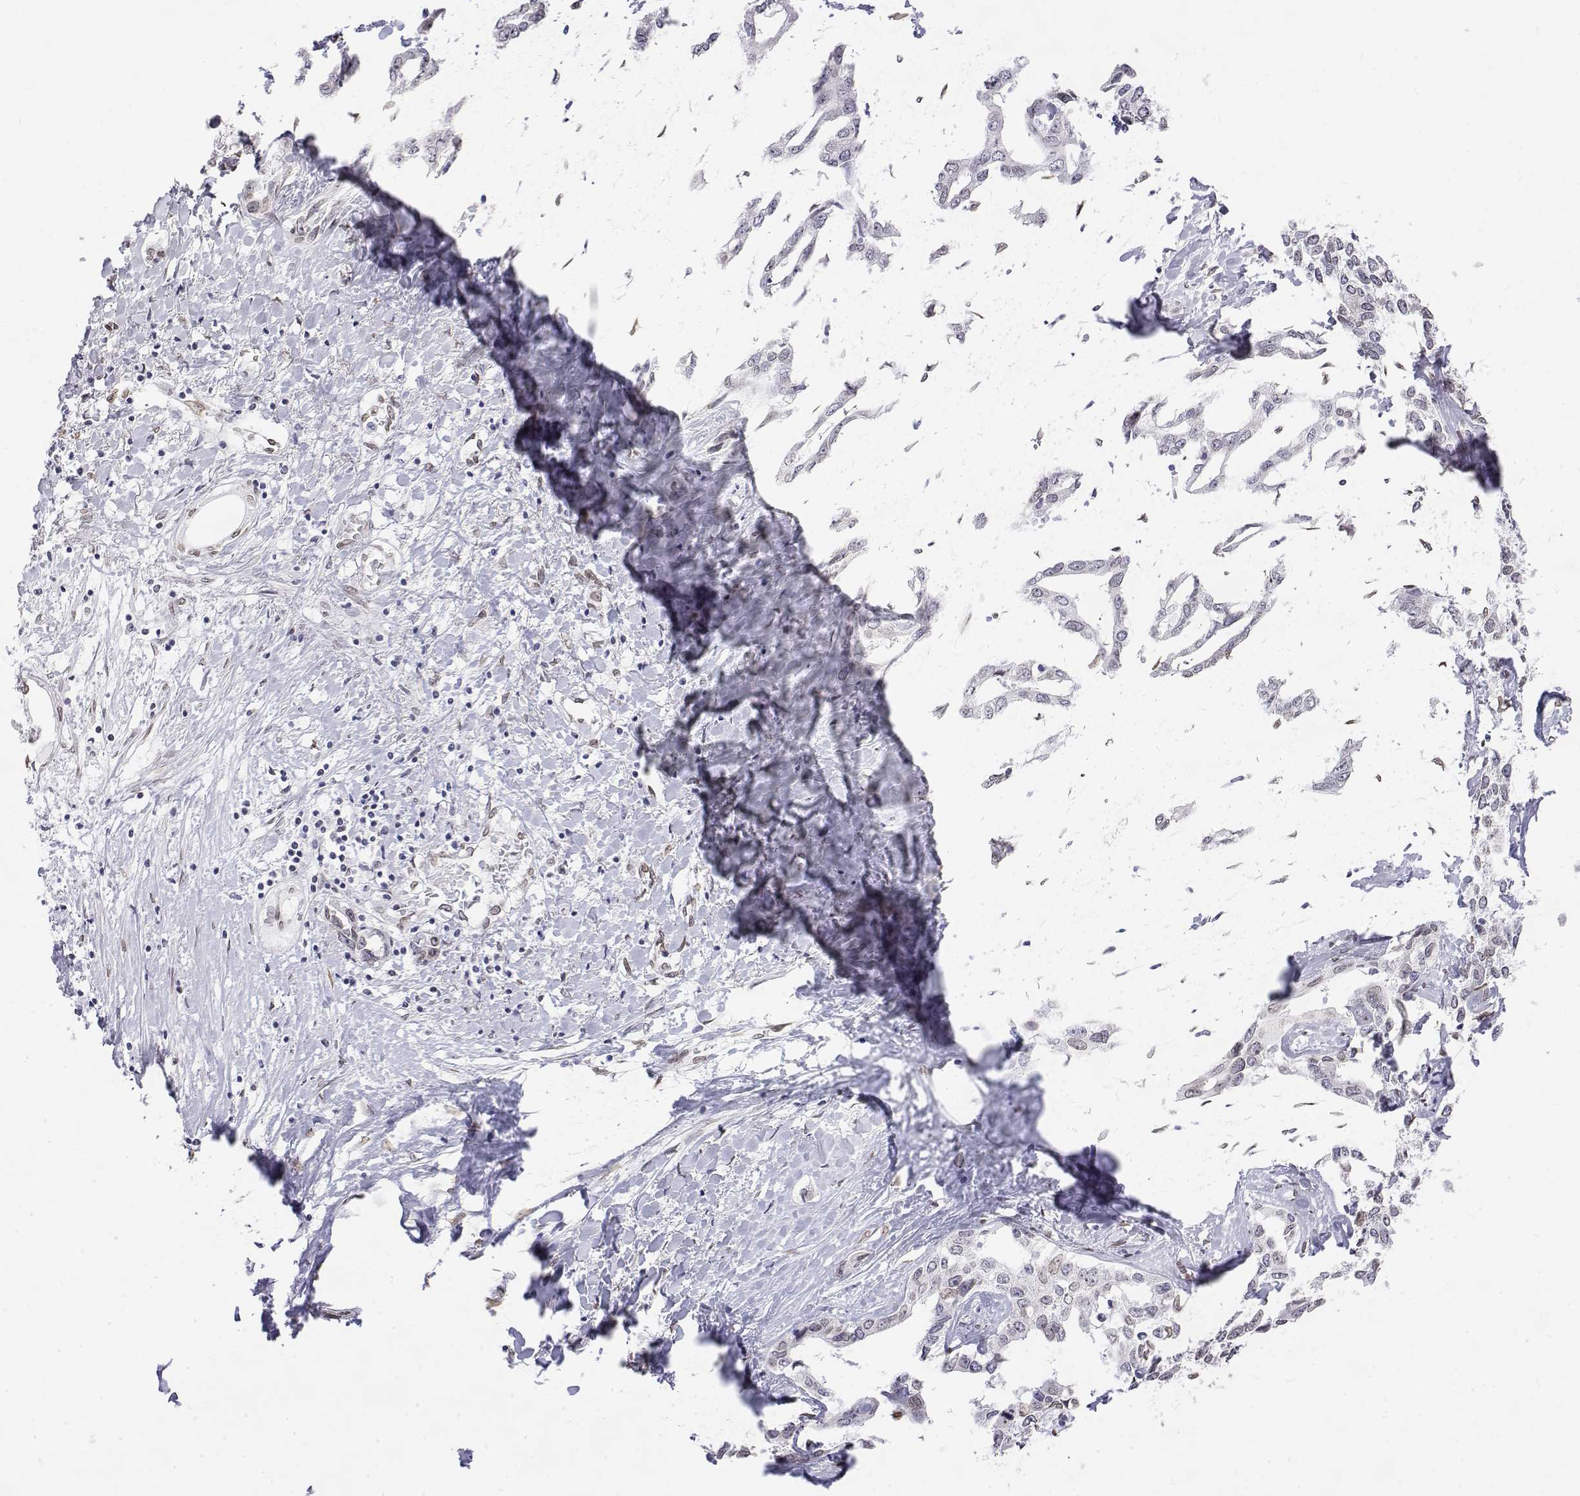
{"staining": {"intensity": "negative", "quantity": "none", "location": "none"}, "tissue": "liver cancer", "cell_type": "Tumor cells", "image_type": "cancer", "snomed": [{"axis": "morphology", "description": "Cholangiocarcinoma"}, {"axis": "topography", "description": "Liver"}], "caption": "Immunohistochemical staining of cholangiocarcinoma (liver) displays no significant expression in tumor cells.", "gene": "ZNF532", "patient": {"sex": "male", "age": 59}}